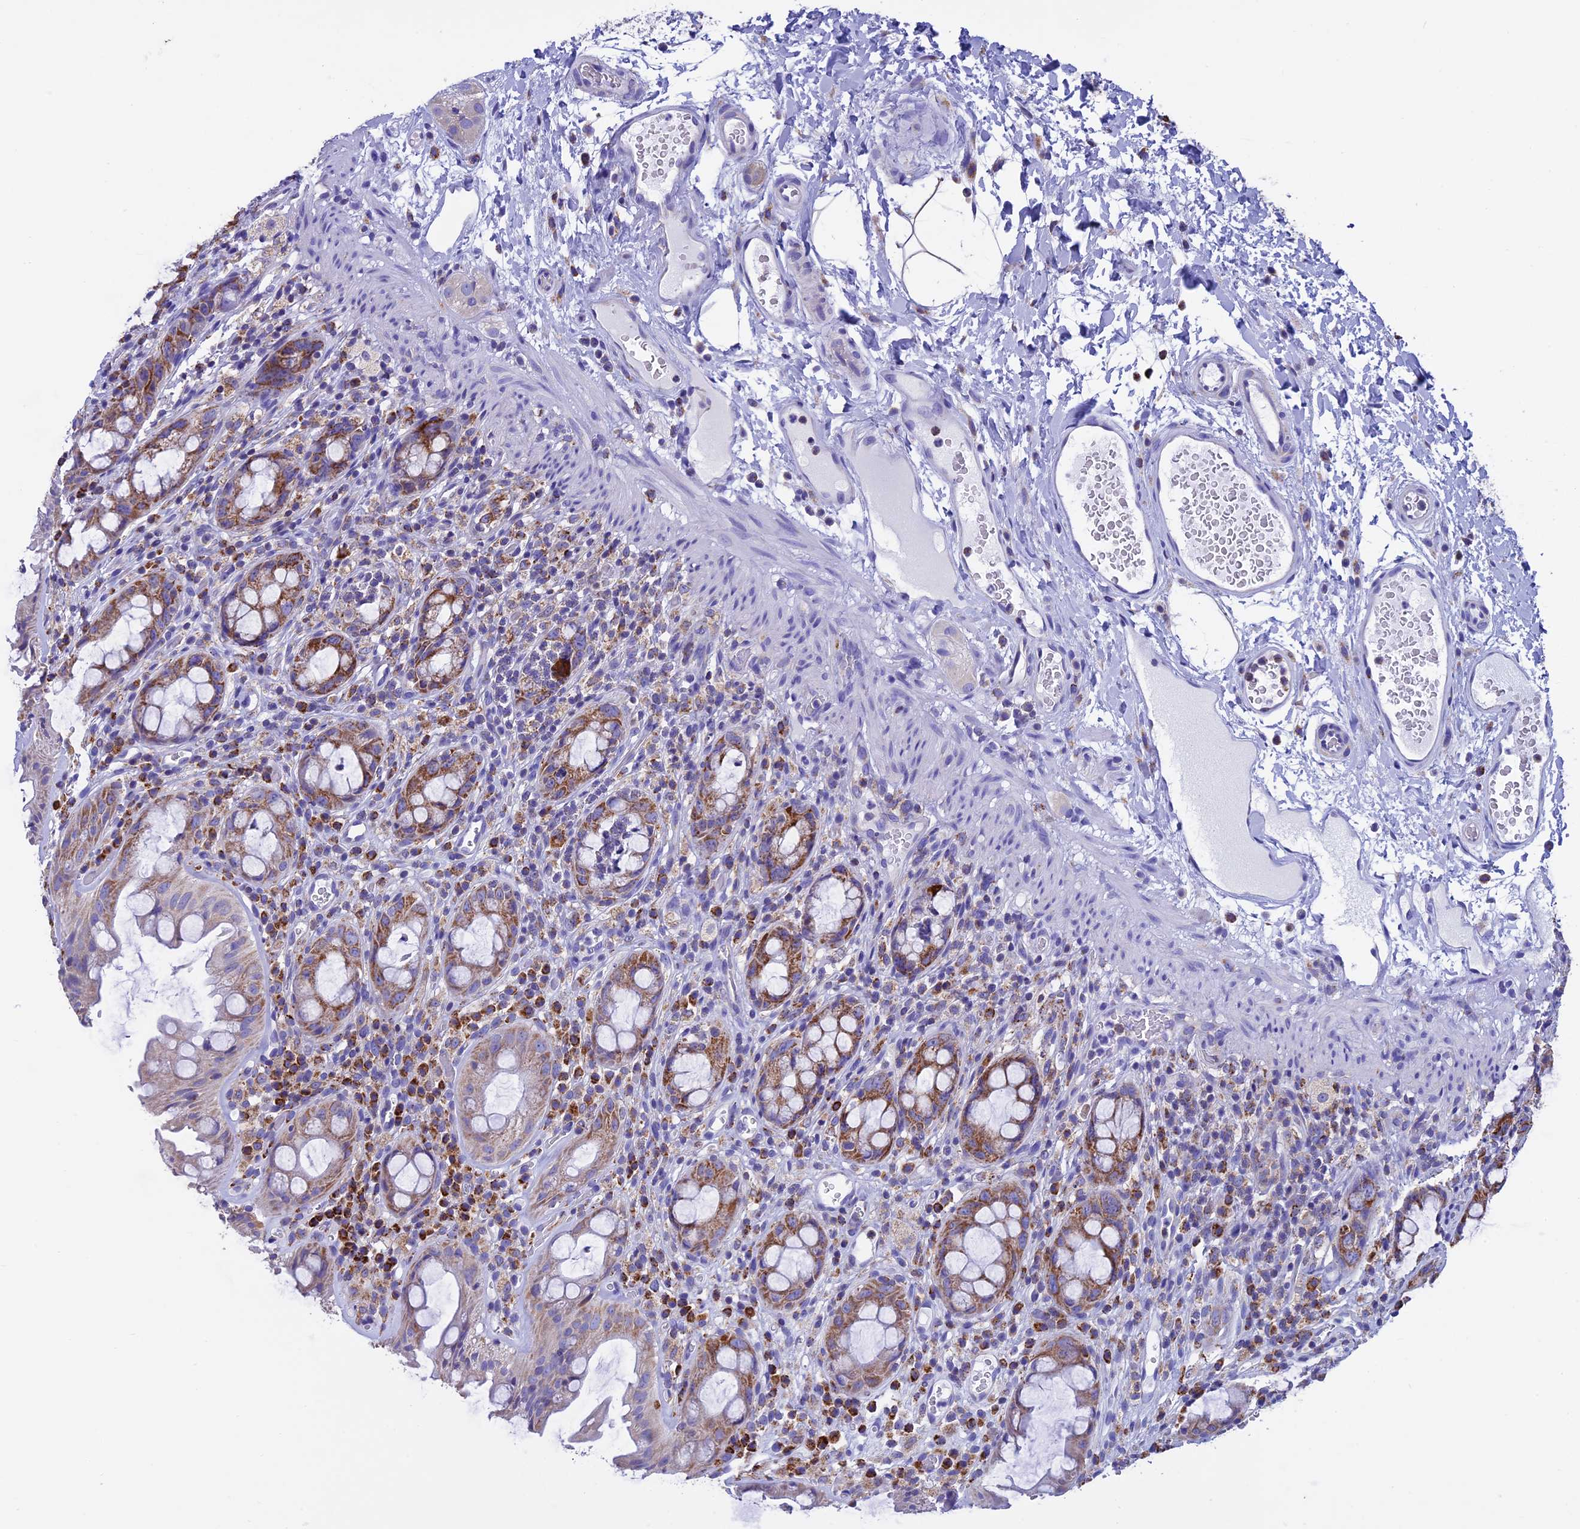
{"staining": {"intensity": "moderate", "quantity": "25%-75%", "location": "cytoplasmic/membranous"}, "tissue": "rectum", "cell_type": "Glandular cells", "image_type": "normal", "snomed": [{"axis": "morphology", "description": "Normal tissue, NOS"}, {"axis": "topography", "description": "Rectum"}], "caption": "Rectum stained with immunohistochemistry displays moderate cytoplasmic/membranous expression in approximately 25%-75% of glandular cells.", "gene": "SLC8B1", "patient": {"sex": "female", "age": 57}}